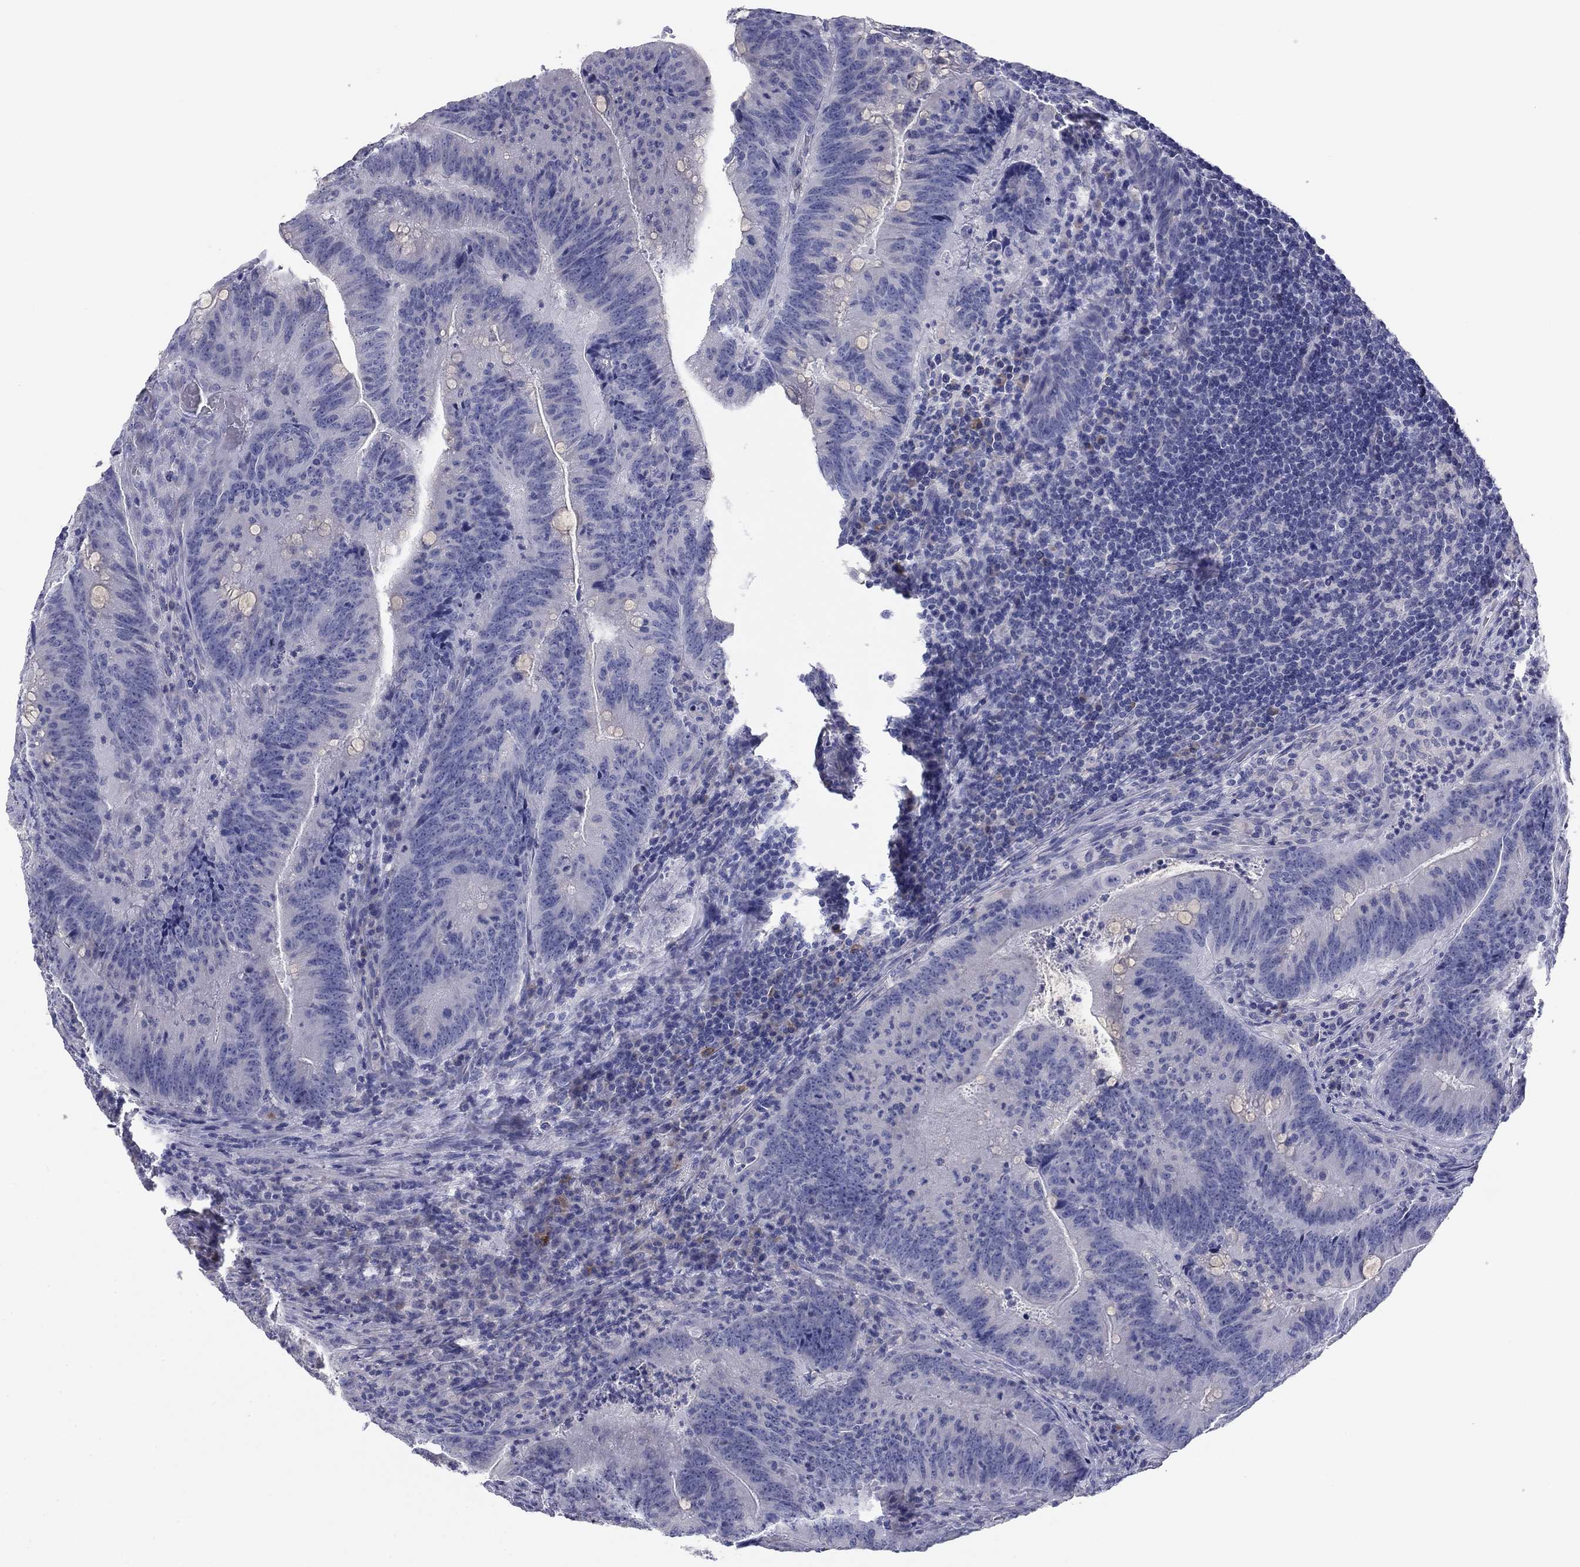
{"staining": {"intensity": "negative", "quantity": "none", "location": "none"}, "tissue": "colorectal cancer", "cell_type": "Tumor cells", "image_type": "cancer", "snomed": [{"axis": "morphology", "description": "Adenocarcinoma, NOS"}, {"axis": "topography", "description": "Colon"}], "caption": "The histopathology image exhibits no staining of tumor cells in colorectal cancer (adenocarcinoma).", "gene": "GRK7", "patient": {"sex": "female", "age": 87}}